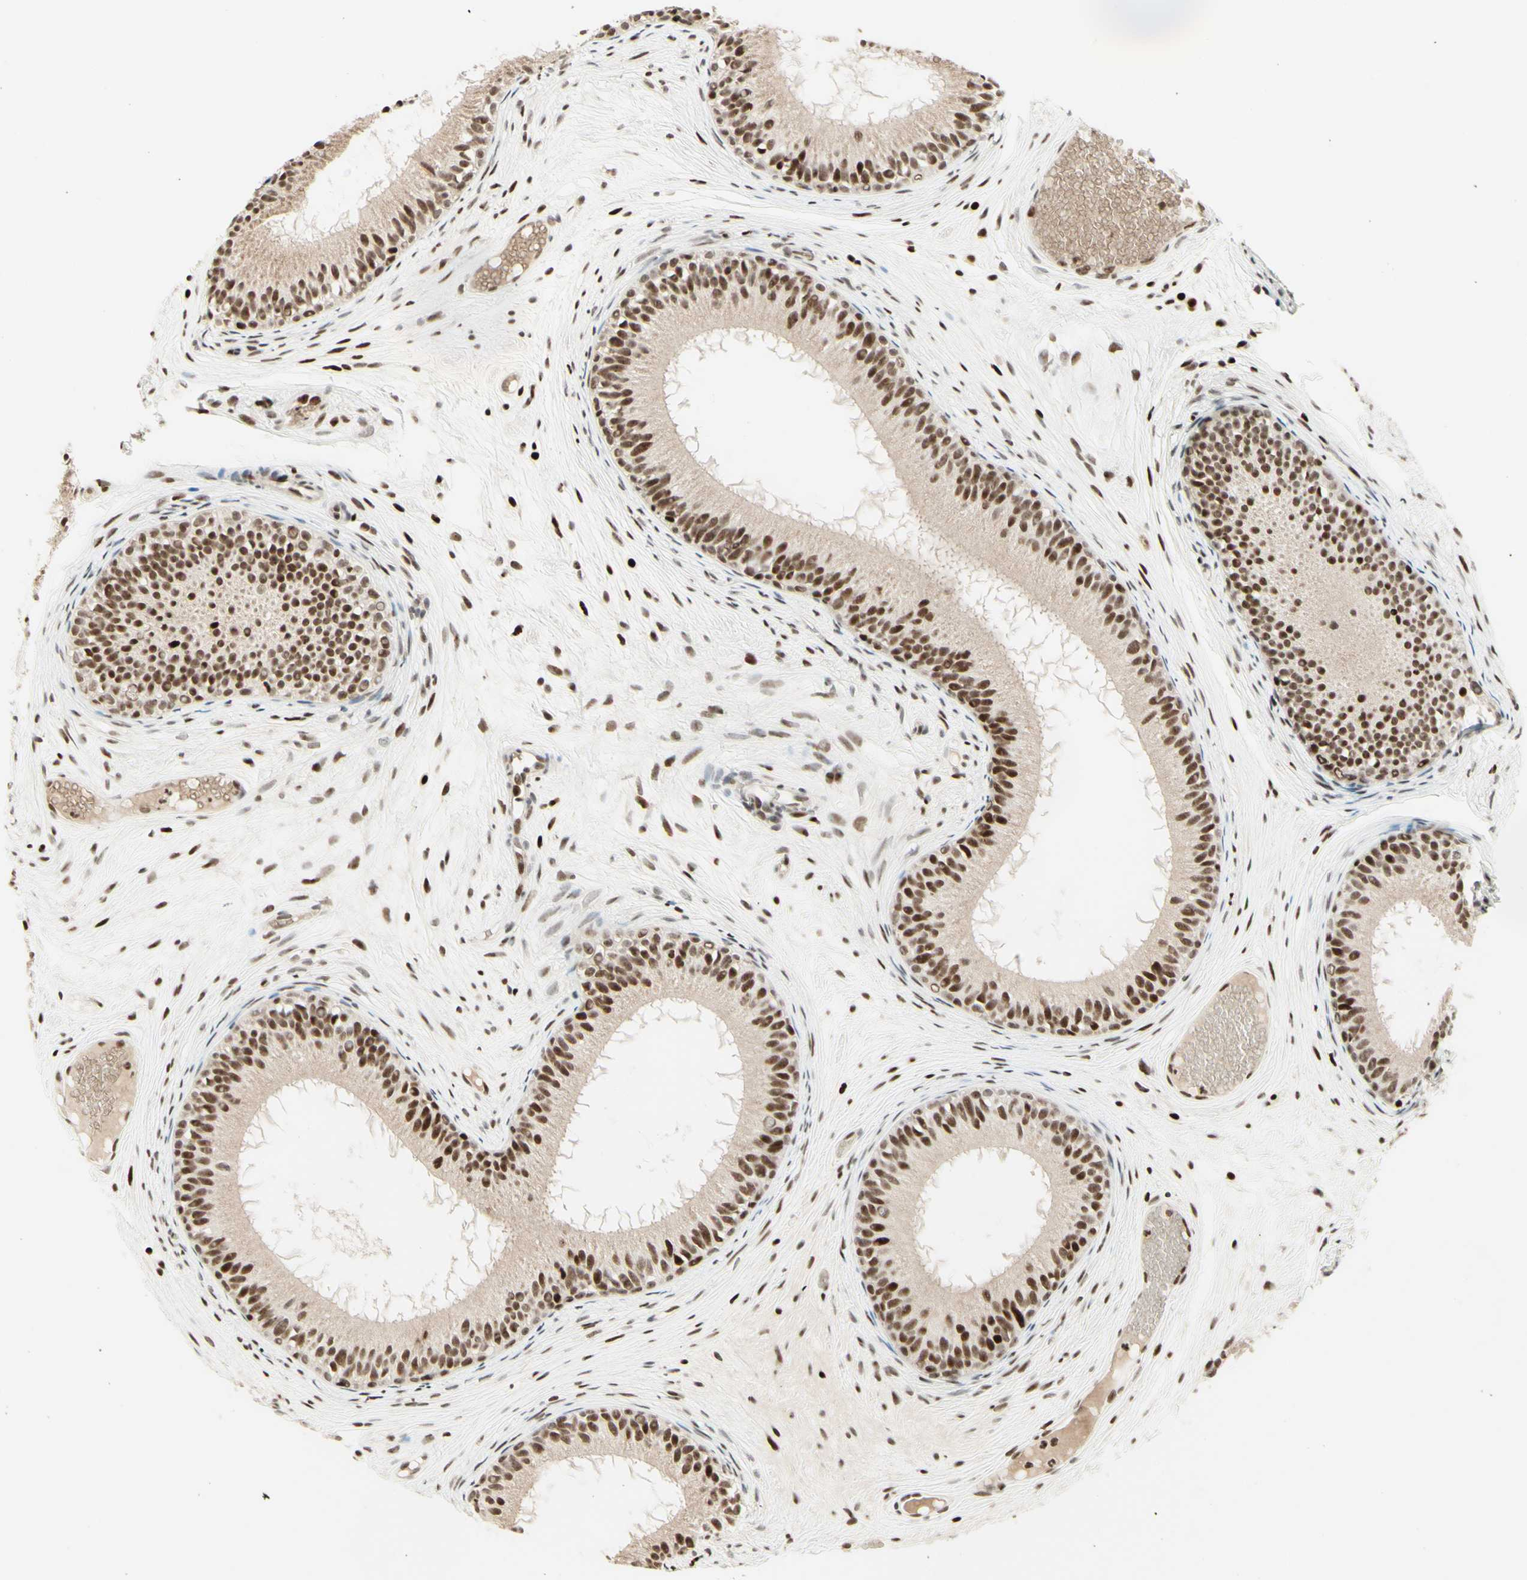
{"staining": {"intensity": "moderate", "quantity": ">75%", "location": "cytoplasmic/membranous,nuclear"}, "tissue": "epididymis", "cell_type": "Glandular cells", "image_type": "normal", "snomed": [{"axis": "morphology", "description": "Normal tissue, NOS"}, {"axis": "morphology", "description": "Atrophy, NOS"}, {"axis": "topography", "description": "Testis"}, {"axis": "topography", "description": "Epididymis"}], "caption": "This micrograph demonstrates immunohistochemistry (IHC) staining of unremarkable human epididymis, with medium moderate cytoplasmic/membranous,nuclear positivity in about >75% of glandular cells.", "gene": "CDKL5", "patient": {"sex": "male", "age": 18}}